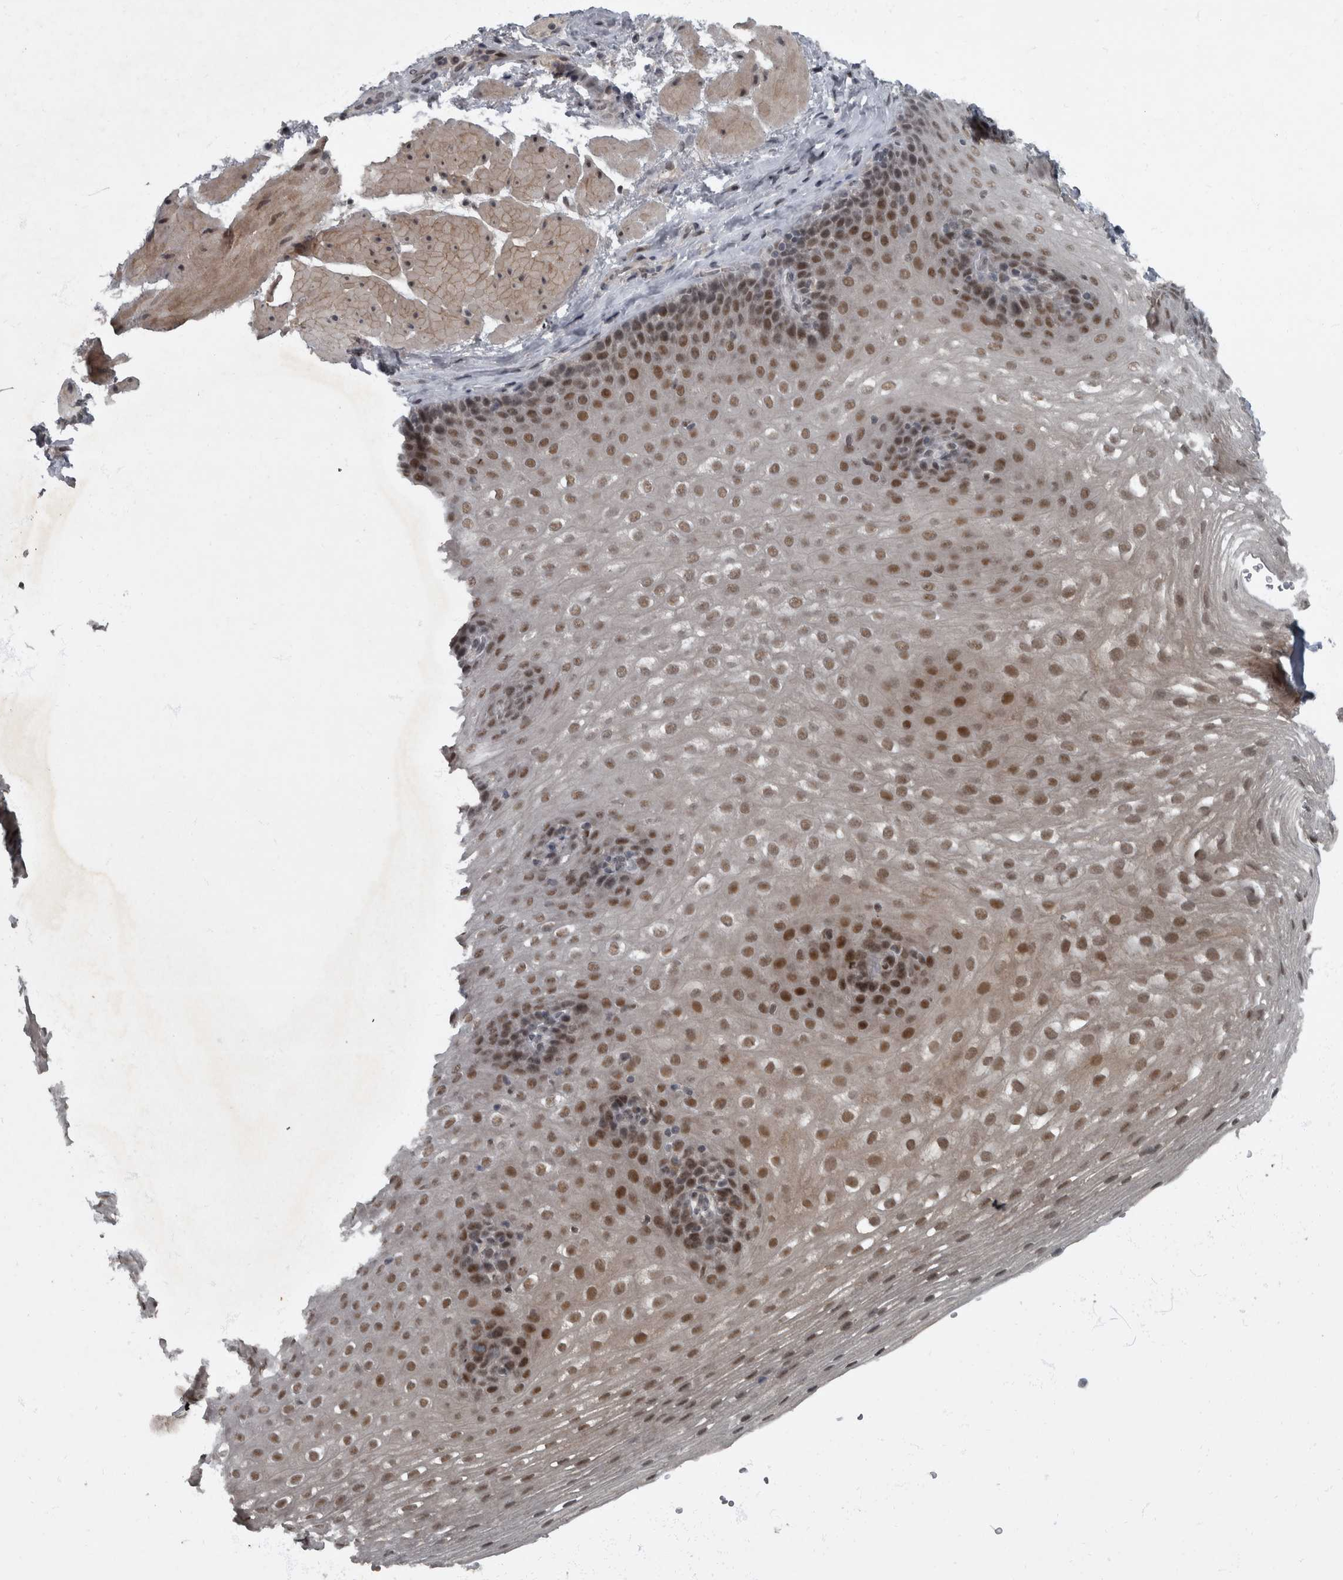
{"staining": {"intensity": "moderate", "quantity": ">75%", "location": "nuclear"}, "tissue": "esophagus", "cell_type": "Squamous epithelial cells", "image_type": "normal", "snomed": [{"axis": "morphology", "description": "Normal tissue, NOS"}, {"axis": "topography", "description": "Esophagus"}], "caption": "DAB (3,3'-diaminobenzidine) immunohistochemical staining of benign human esophagus exhibits moderate nuclear protein positivity in approximately >75% of squamous epithelial cells. The protein is shown in brown color, while the nuclei are stained blue.", "gene": "WDR33", "patient": {"sex": "female", "age": 66}}